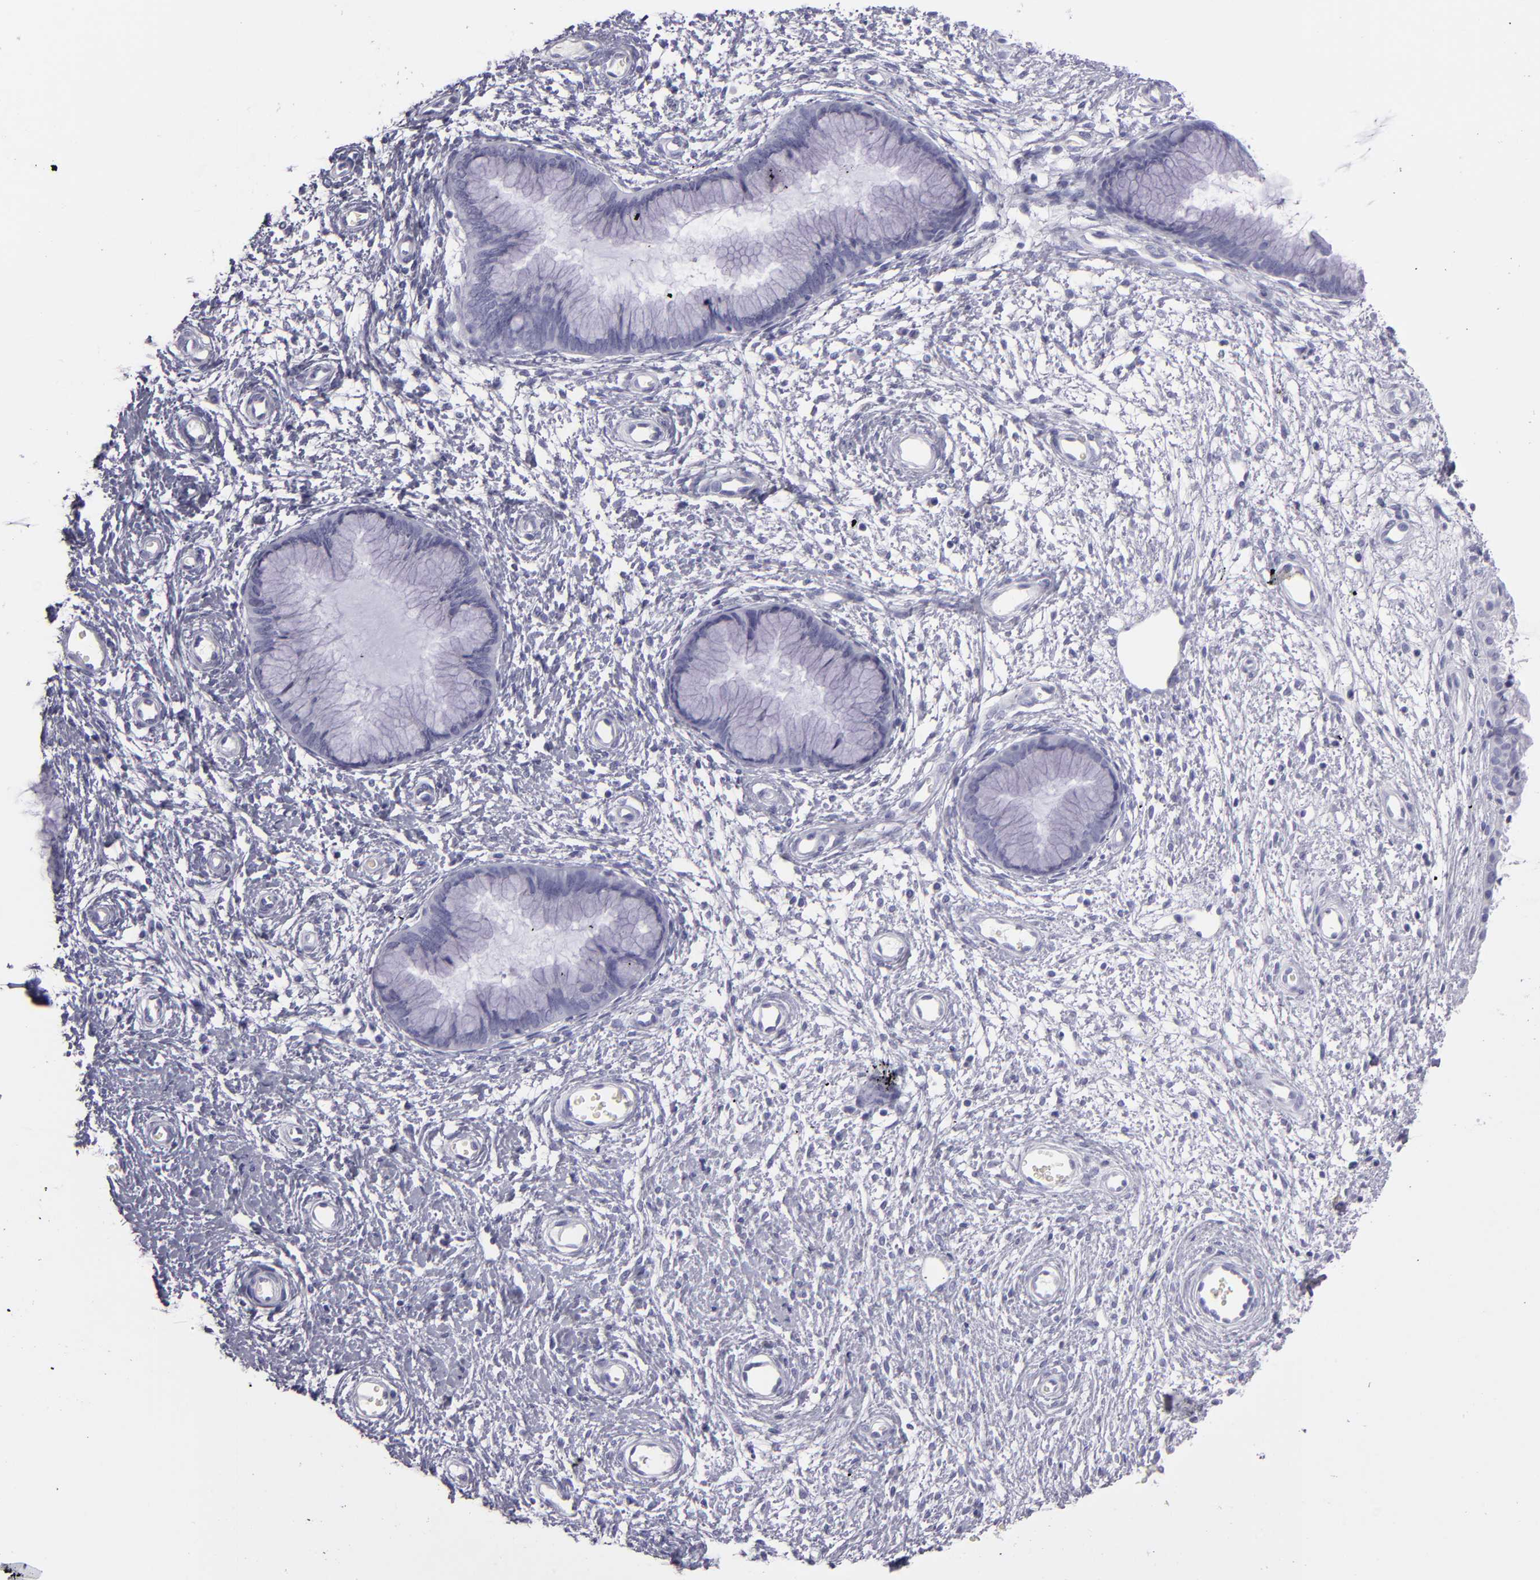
{"staining": {"intensity": "negative", "quantity": "none", "location": "none"}, "tissue": "cervix", "cell_type": "Glandular cells", "image_type": "normal", "snomed": [{"axis": "morphology", "description": "Normal tissue, NOS"}, {"axis": "topography", "description": "Cervix"}], "caption": "High power microscopy image of an immunohistochemistry photomicrograph of unremarkable cervix, revealing no significant positivity in glandular cells.", "gene": "CR2", "patient": {"sex": "female", "age": 55}}